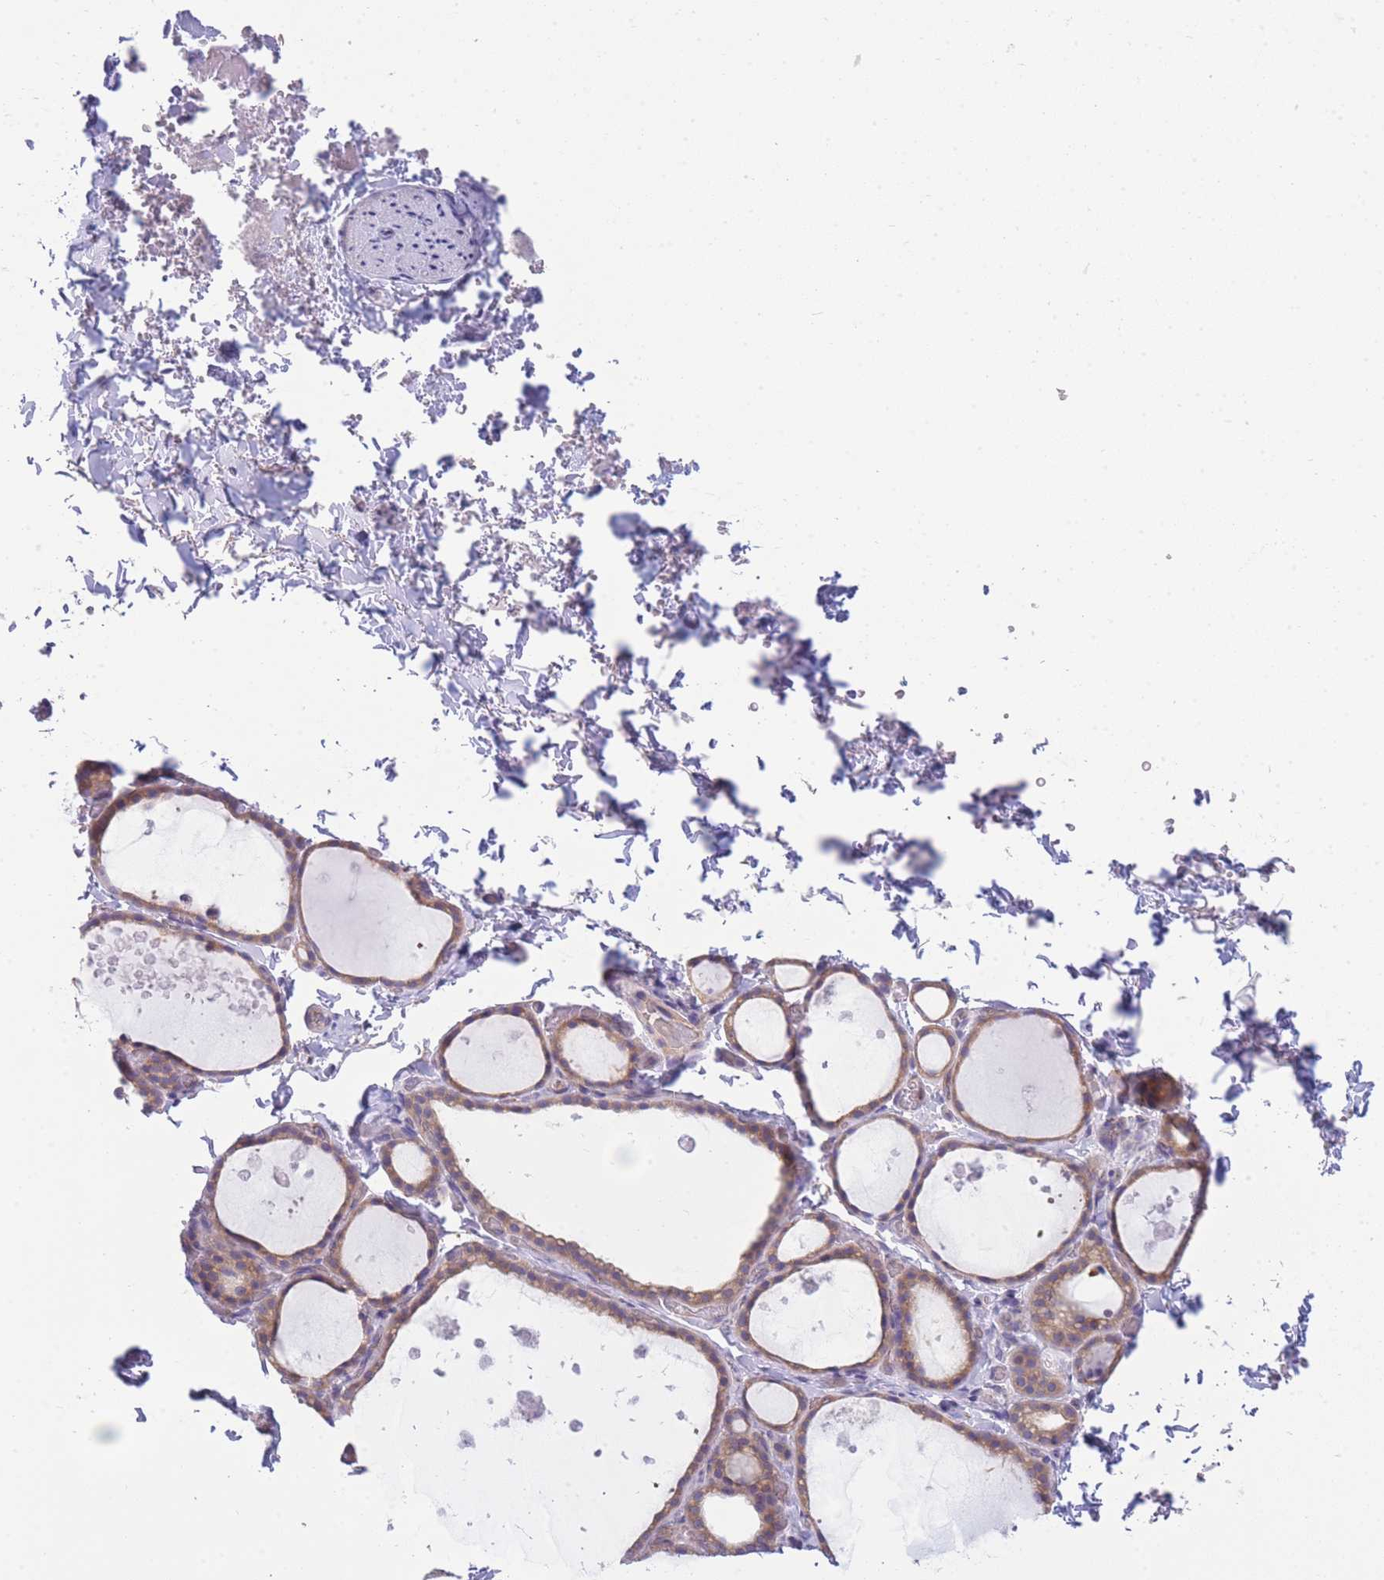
{"staining": {"intensity": "weak", "quantity": ">75%", "location": "cytoplasmic/membranous"}, "tissue": "thyroid gland", "cell_type": "Glandular cells", "image_type": "normal", "snomed": [{"axis": "morphology", "description": "Normal tissue, NOS"}, {"axis": "topography", "description": "Thyroid gland"}], "caption": "About >75% of glandular cells in normal thyroid gland show weak cytoplasmic/membranous protein staining as visualized by brown immunohistochemical staining.", "gene": "PFDN6", "patient": {"sex": "female", "age": 44}}